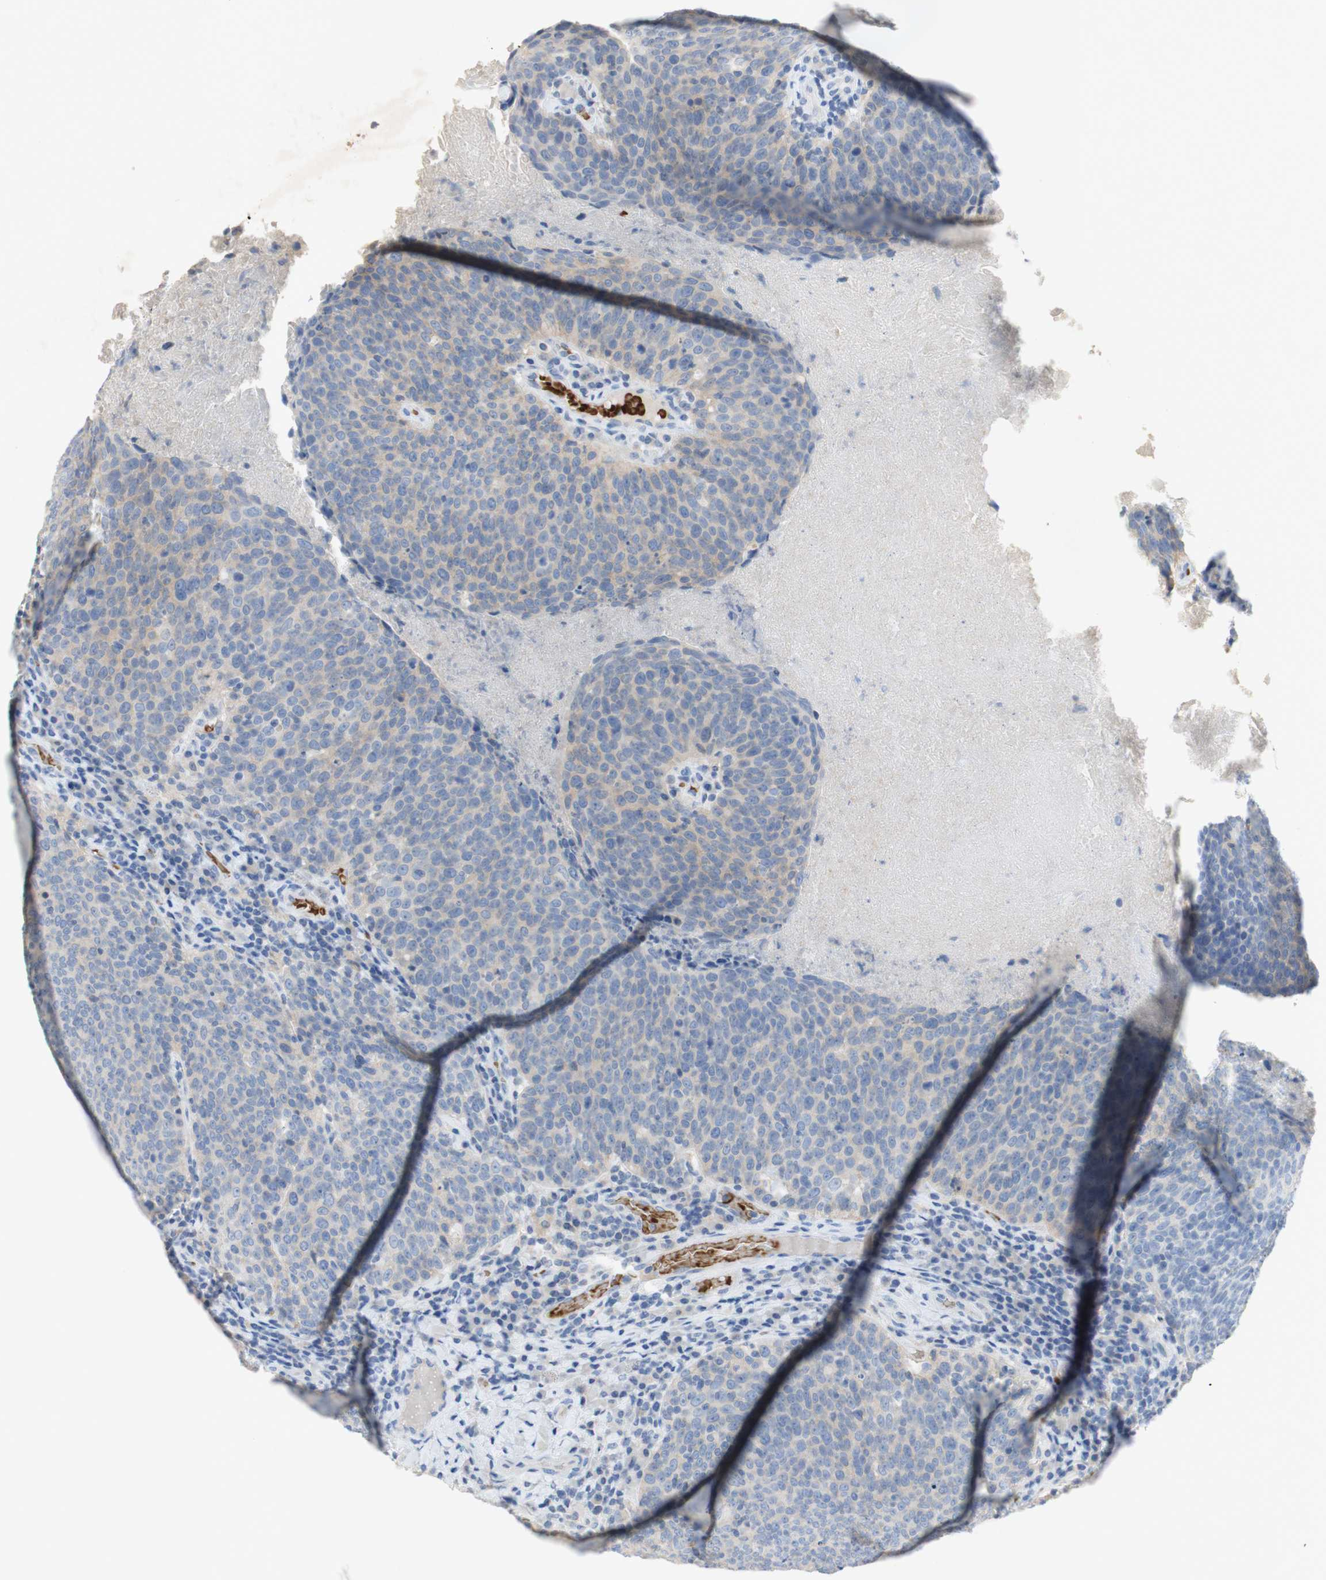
{"staining": {"intensity": "weak", "quantity": "<25%", "location": "cytoplasmic/membranous"}, "tissue": "head and neck cancer", "cell_type": "Tumor cells", "image_type": "cancer", "snomed": [{"axis": "morphology", "description": "Squamous cell carcinoma, NOS"}, {"axis": "morphology", "description": "Squamous cell carcinoma, metastatic, NOS"}, {"axis": "topography", "description": "Lymph node"}, {"axis": "topography", "description": "Head-Neck"}], "caption": "The image exhibits no staining of tumor cells in squamous cell carcinoma (head and neck). The staining is performed using DAB (3,3'-diaminobenzidine) brown chromogen with nuclei counter-stained in using hematoxylin.", "gene": "EPO", "patient": {"sex": "male", "age": 62}}